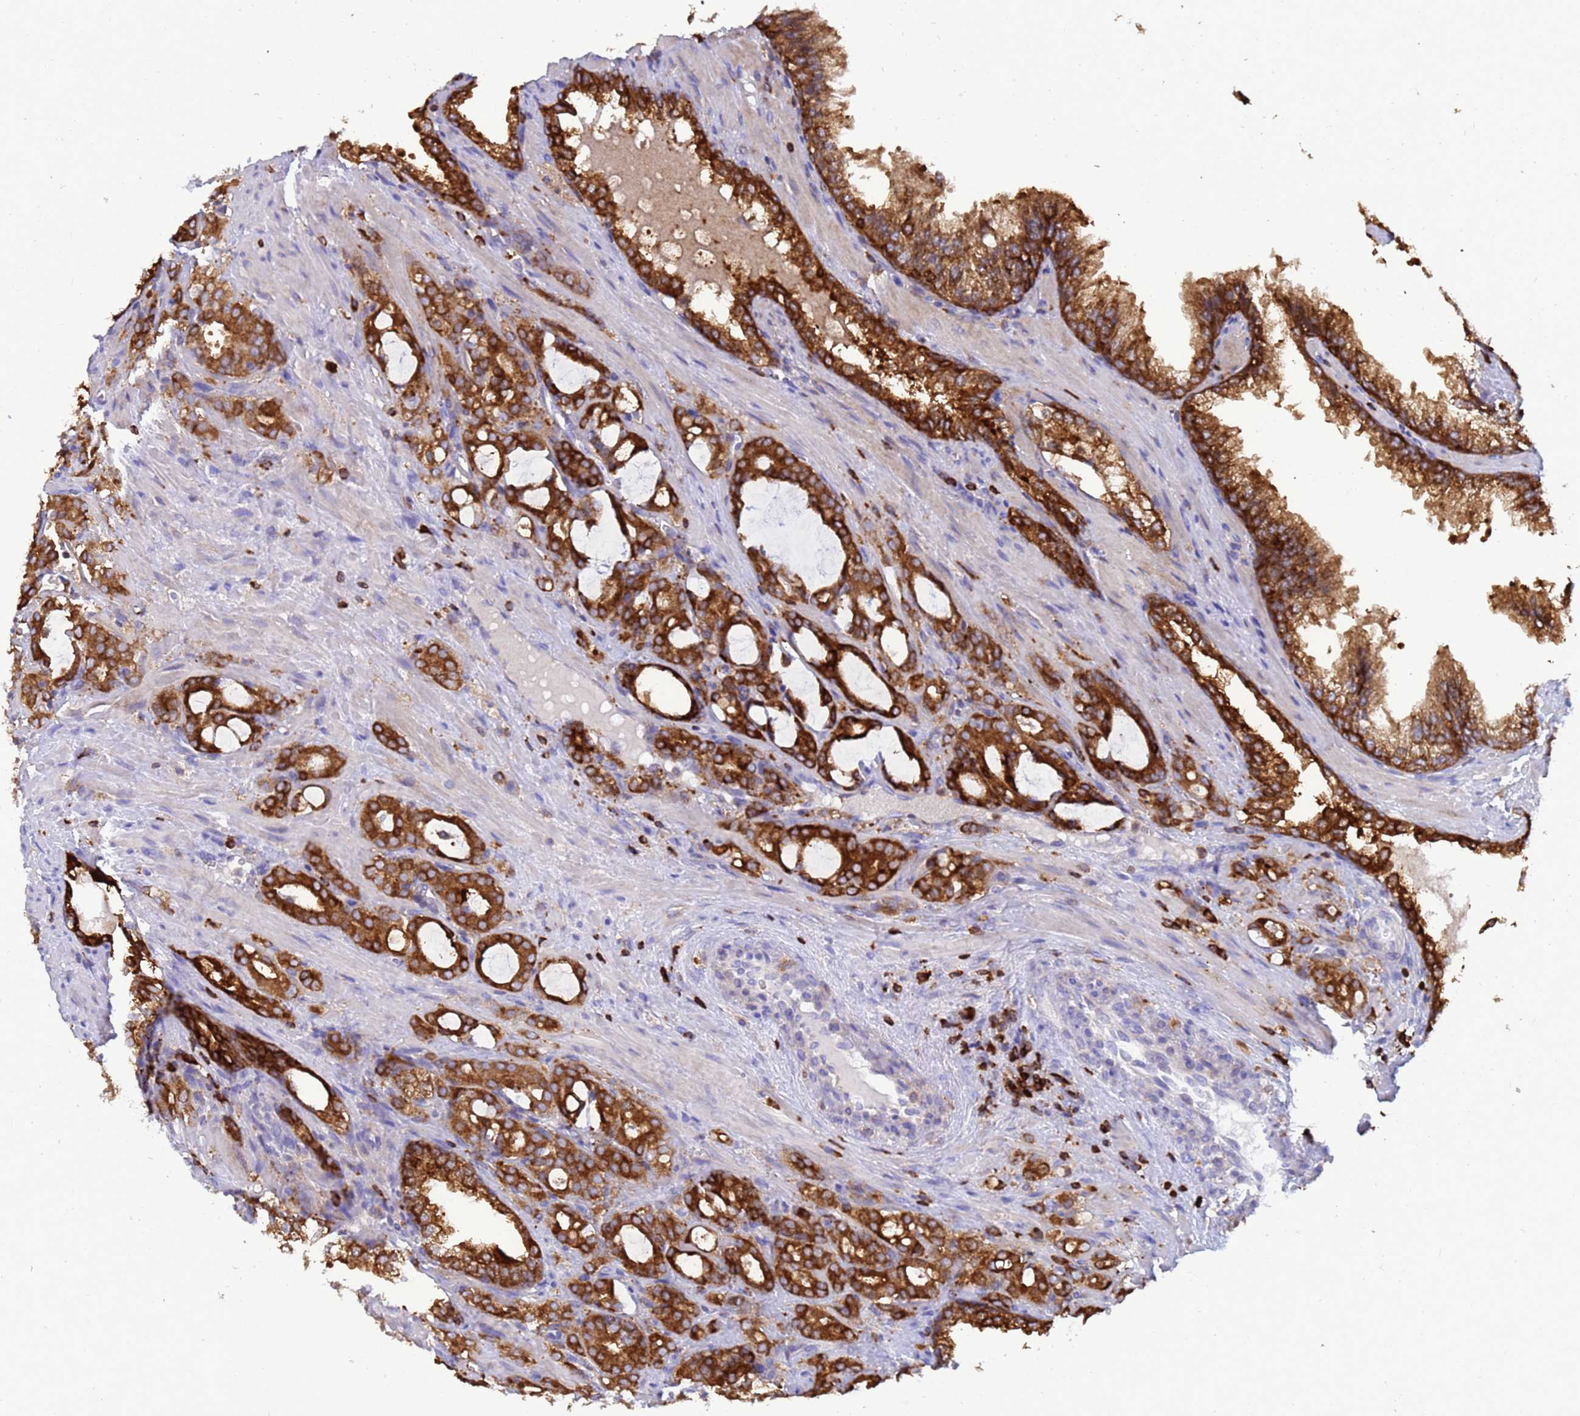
{"staining": {"intensity": "strong", "quantity": ">75%", "location": "cytoplasmic/membranous"}, "tissue": "prostate cancer", "cell_type": "Tumor cells", "image_type": "cancer", "snomed": [{"axis": "morphology", "description": "Adenocarcinoma, High grade"}, {"axis": "topography", "description": "Prostate"}], "caption": "Immunohistochemical staining of human prostate cancer (adenocarcinoma (high-grade)) exhibits high levels of strong cytoplasmic/membranous expression in approximately >75% of tumor cells.", "gene": "EZR", "patient": {"sex": "male", "age": 72}}